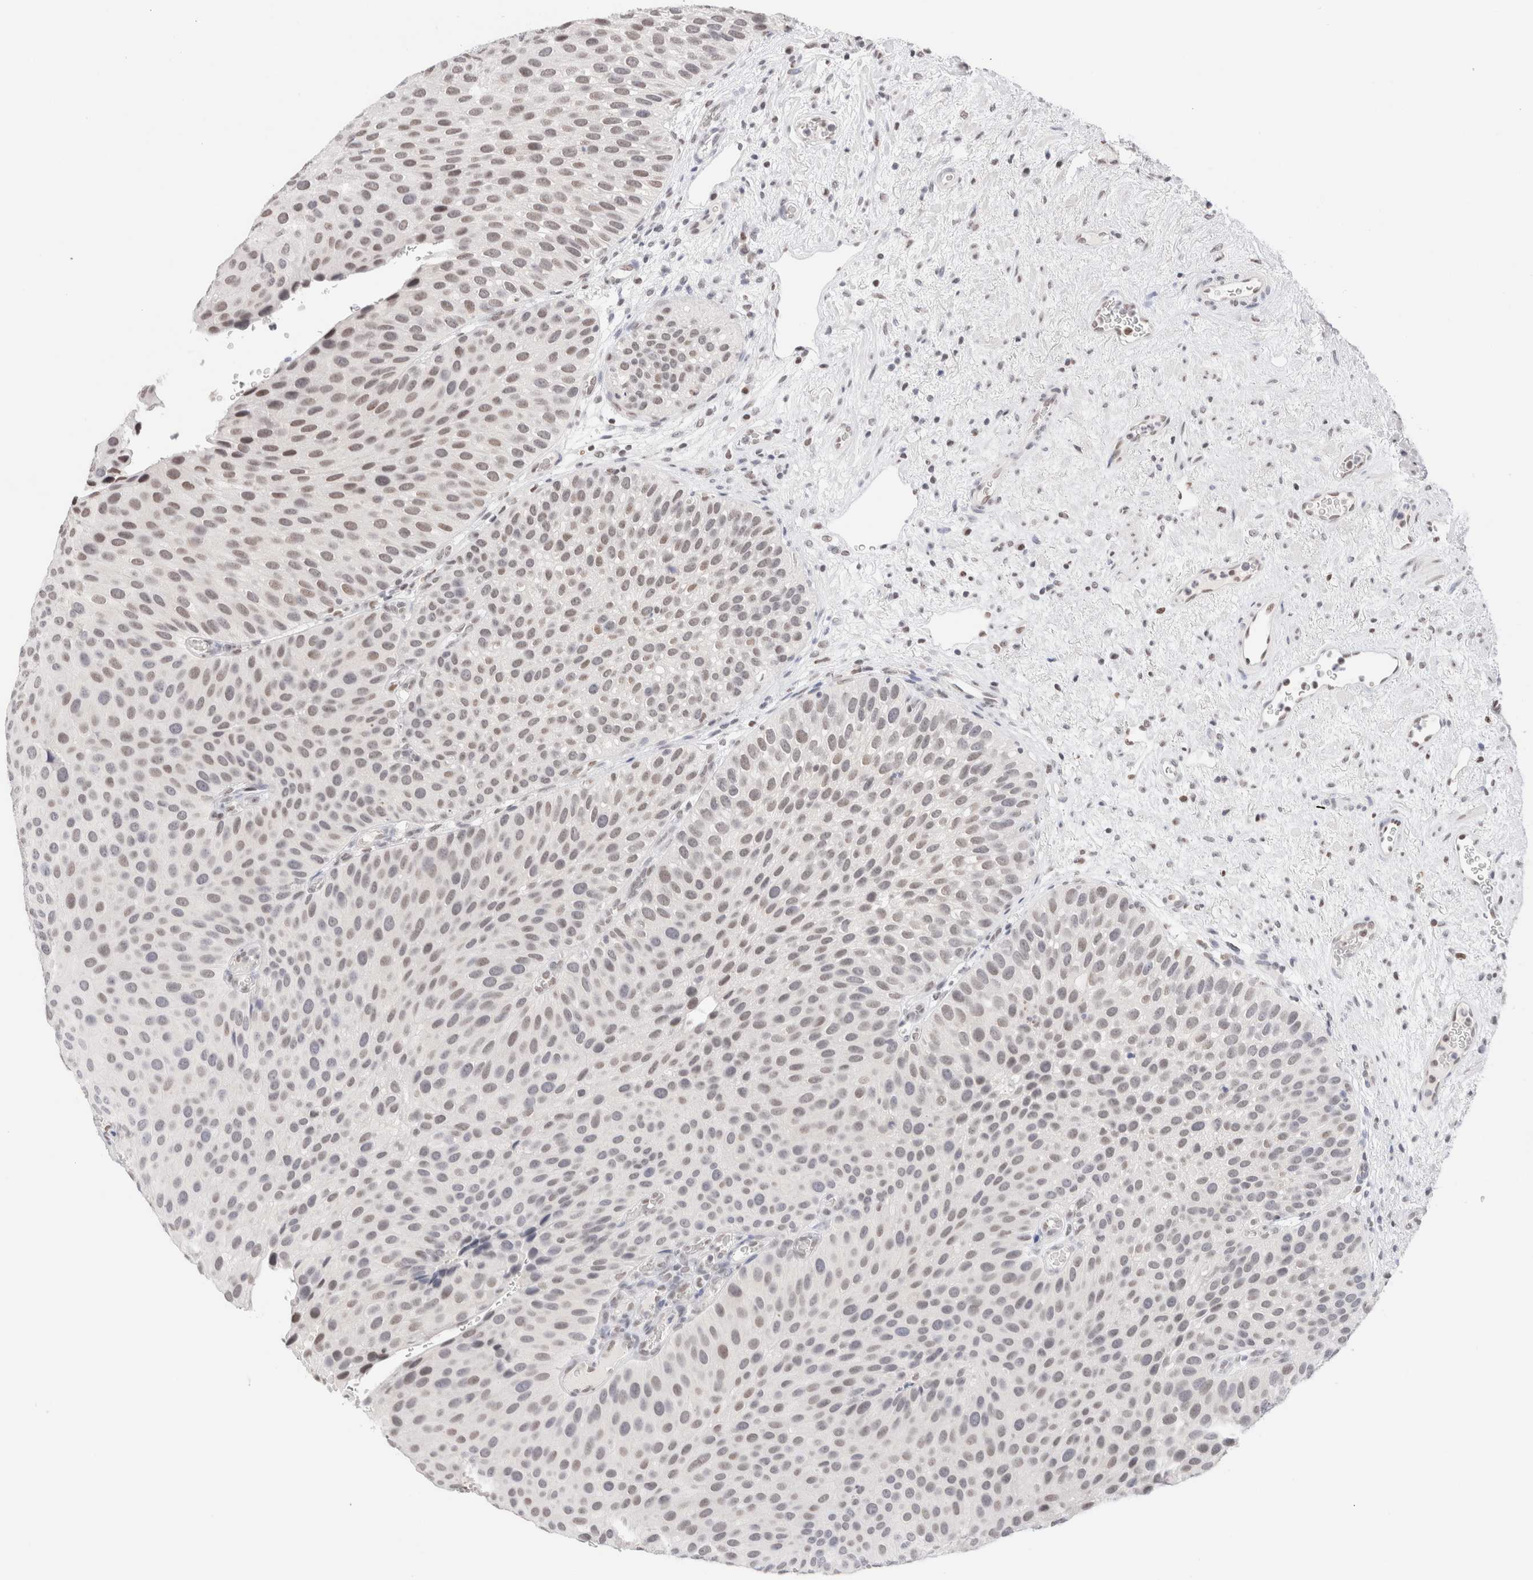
{"staining": {"intensity": "moderate", "quantity": "<25%", "location": "nuclear"}, "tissue": "urothelial cancer", "cell_type": "Tumor cells", "image_type": "cancer", "snomed": [{"axis": "morphology", "description": "Normal tissue, NOS"}, {"axis": "morphology", "description": "Urothelial carcinoma, Low grade"}, {"axis": "topography", "description": "Urinary bladder"}, {"axis": "topography", "description": "Prostate"}], "caption": "IHC (DAB (3,3'-diaminobenzidine)) staining of human urothelial cancer reveals moderate nuclear protein staining in approximately <25% of tumor cells.", "gene": "SUPT3H", "patient": {"sex": "male", "age": 60}}